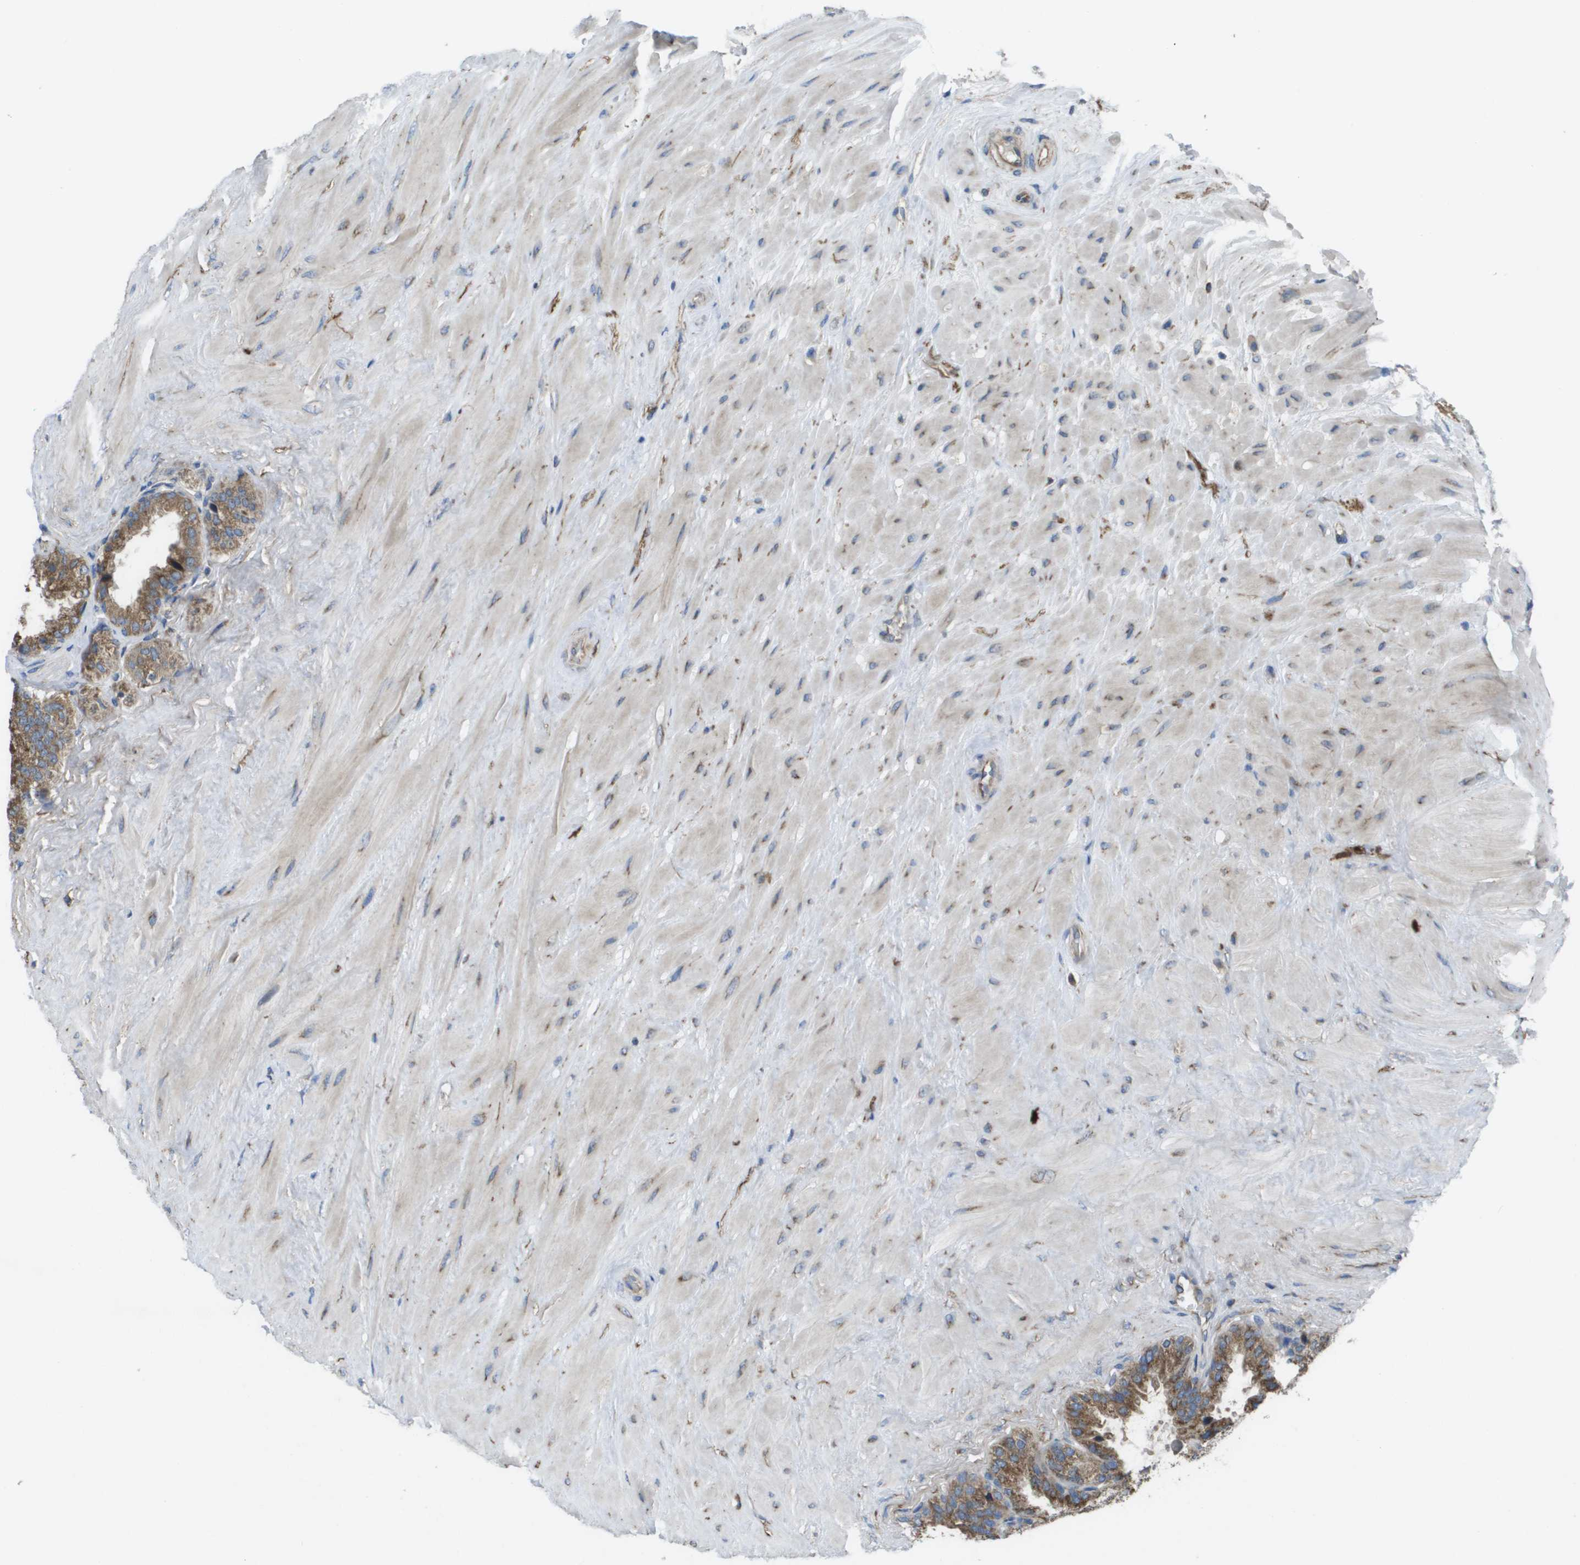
{"staining": {"intensity": "moderate", "quantity": ">75%", "location": "cytoplasmic/membranous"}, "tissue": "seminal vesicle", "cell_type": "Glandular cells", "image_type": "normal", "snomed": [{"axis": "morphology", "description": "Normal tissue, NOS"}, {"axis": "topography", "description": "Seminal veicle"}], "caption": "High-power microscopy captured an immunohistochemistry image of unremarkable seminal vesicle, revealing moderate cytoplasmic/membranous expression in approximately >75% of glandular cells.", "gene": "CLCN2", "patient": {"sex": "male", "age": 46}}